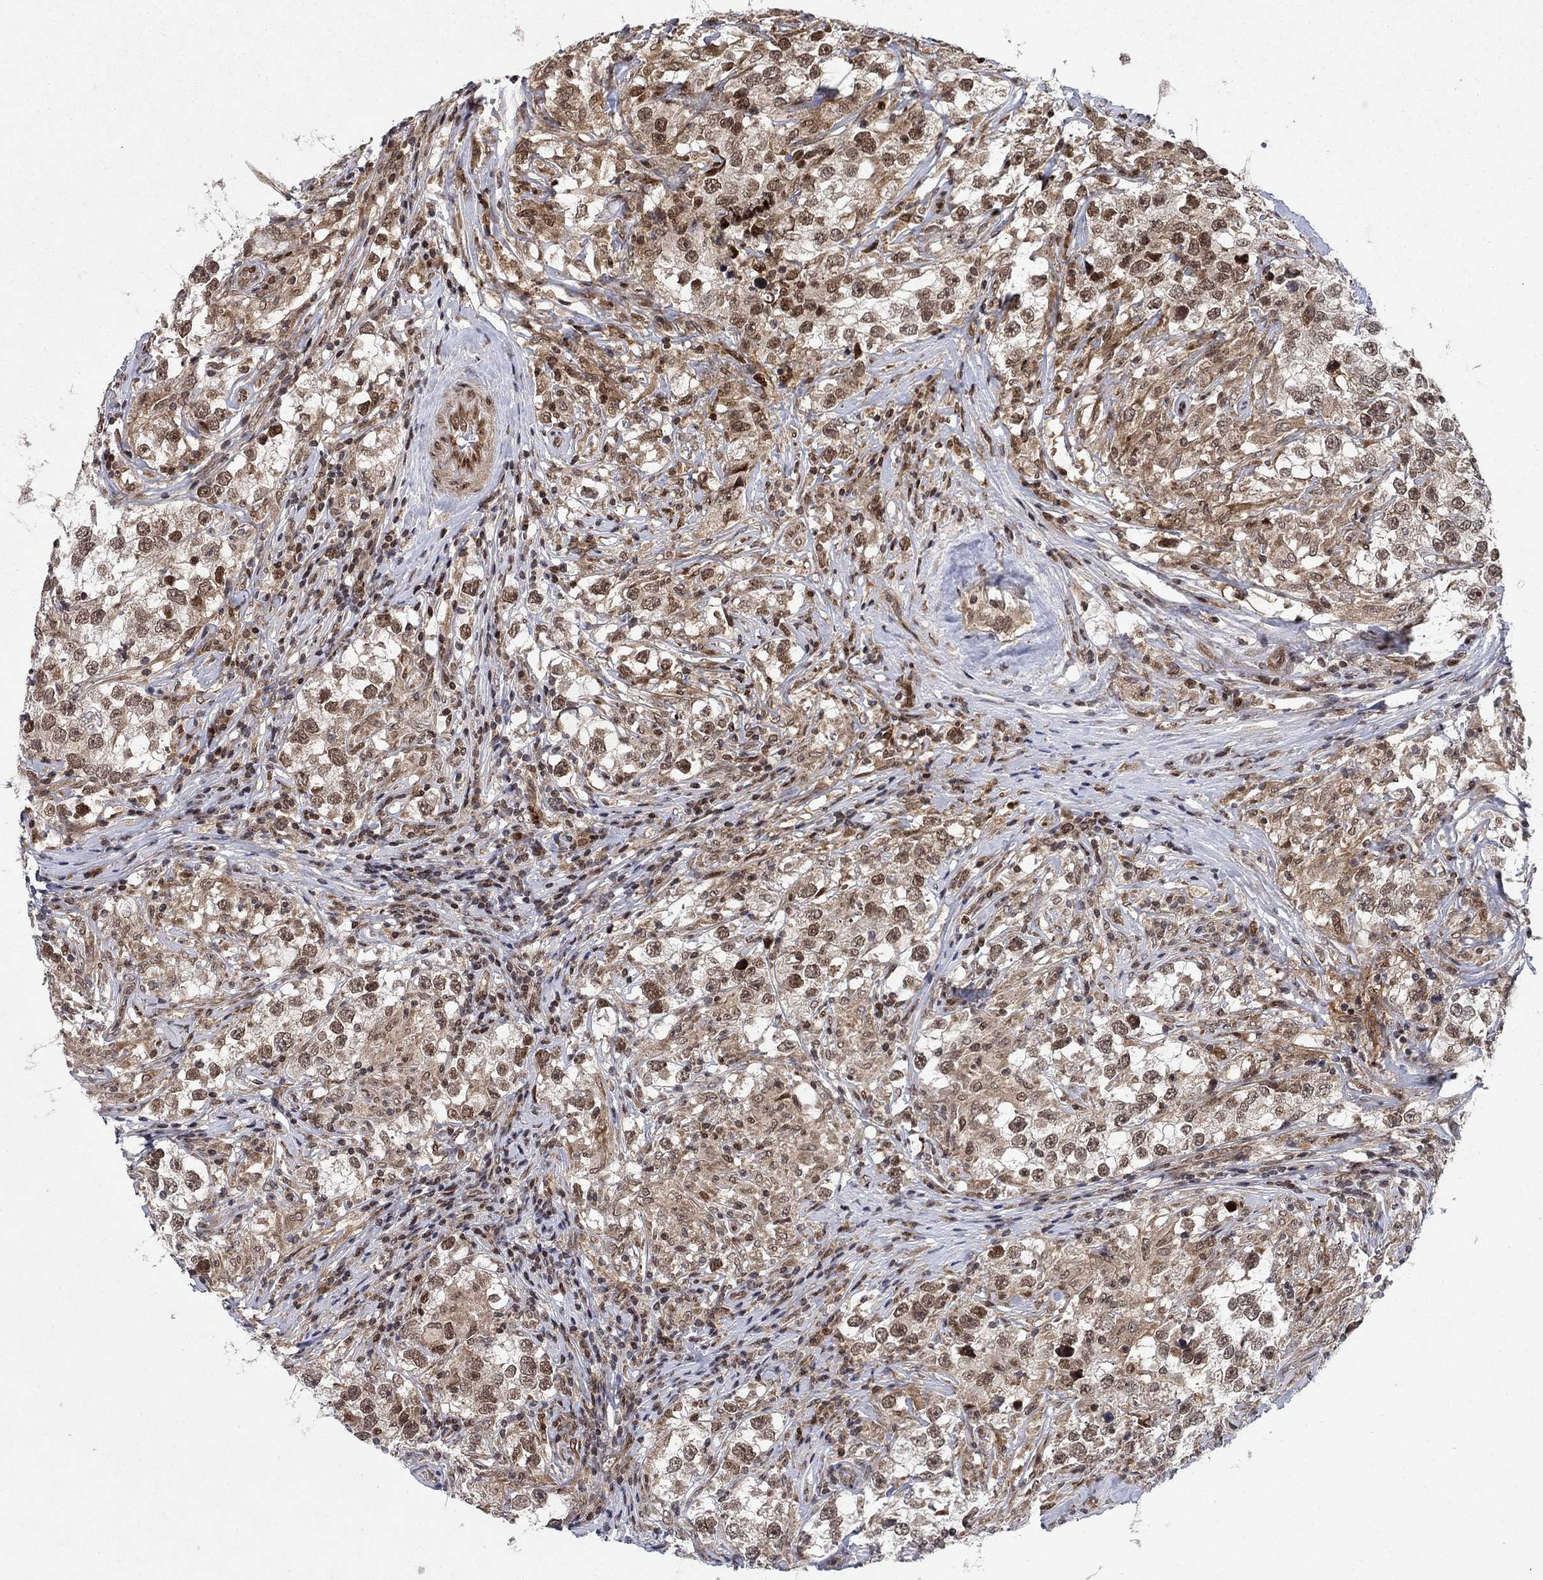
{"staining": {"intensity": "moderate", "quantity": ">75%", "location": "cytoplasmic/membranous,nuclear"}, "tissue": "testis cancer", "cell_type": "Tumor cells", "image_type": "cancer", "snomed": [{"axis": "morphology", "description": "Seminoma, NOS"}, {"axis": "topography", "description": "Testis"}], "caption": "IHC histopathology image of neoplastic tissue: human seminoma (testis) stained using immunohistochemistry (IHC) shows medium levels of moderate protein expression localized specifically in the cytoplasmic/membranous and nuclear of tumor cells, appearing as a cytoplasmic/membranous and nuclear brown color.", "gene": "PRICKLE4", "patient": {"sex": "male", "age": 46}}